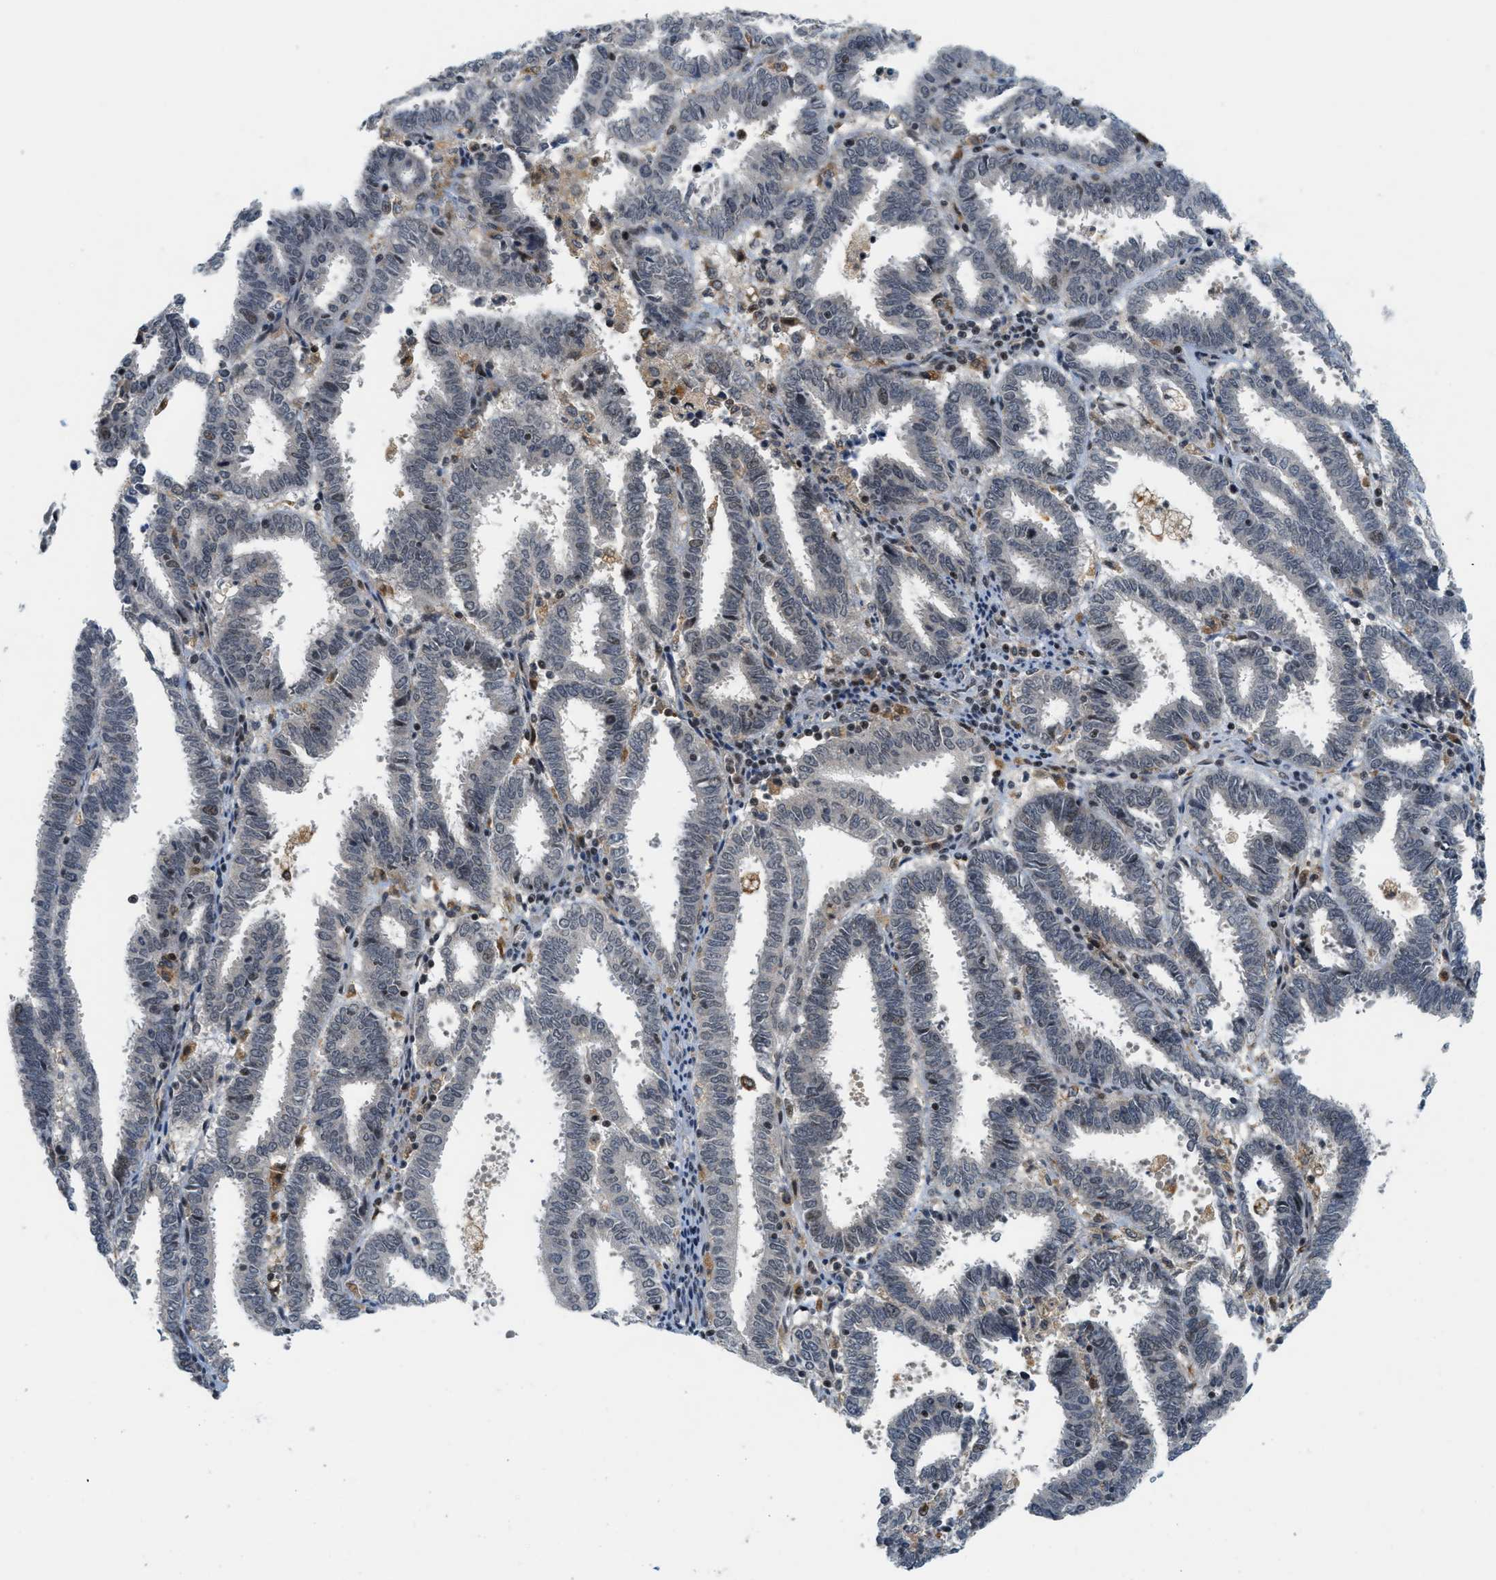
{"staining": {"intensity": "weak", "quantity": "<25%", "location": "nuclear"}, "tissue": "endometrial cancer", "cell_type": "Tumor cells", "image_type": "cancer", "snomed": [{"axis": "morphology", "description": "Adenocarcinoma, NOS"}, {"axis": "topography", "description": "Uterus"}], "caption": "A high-resolution photomicrograph shows IHC staining of adenocarcinoma (endometrial), which reveals no significant staining in tumor cells.", "gene": "ING1", "patient": {"sex": "female", "age": 83}}